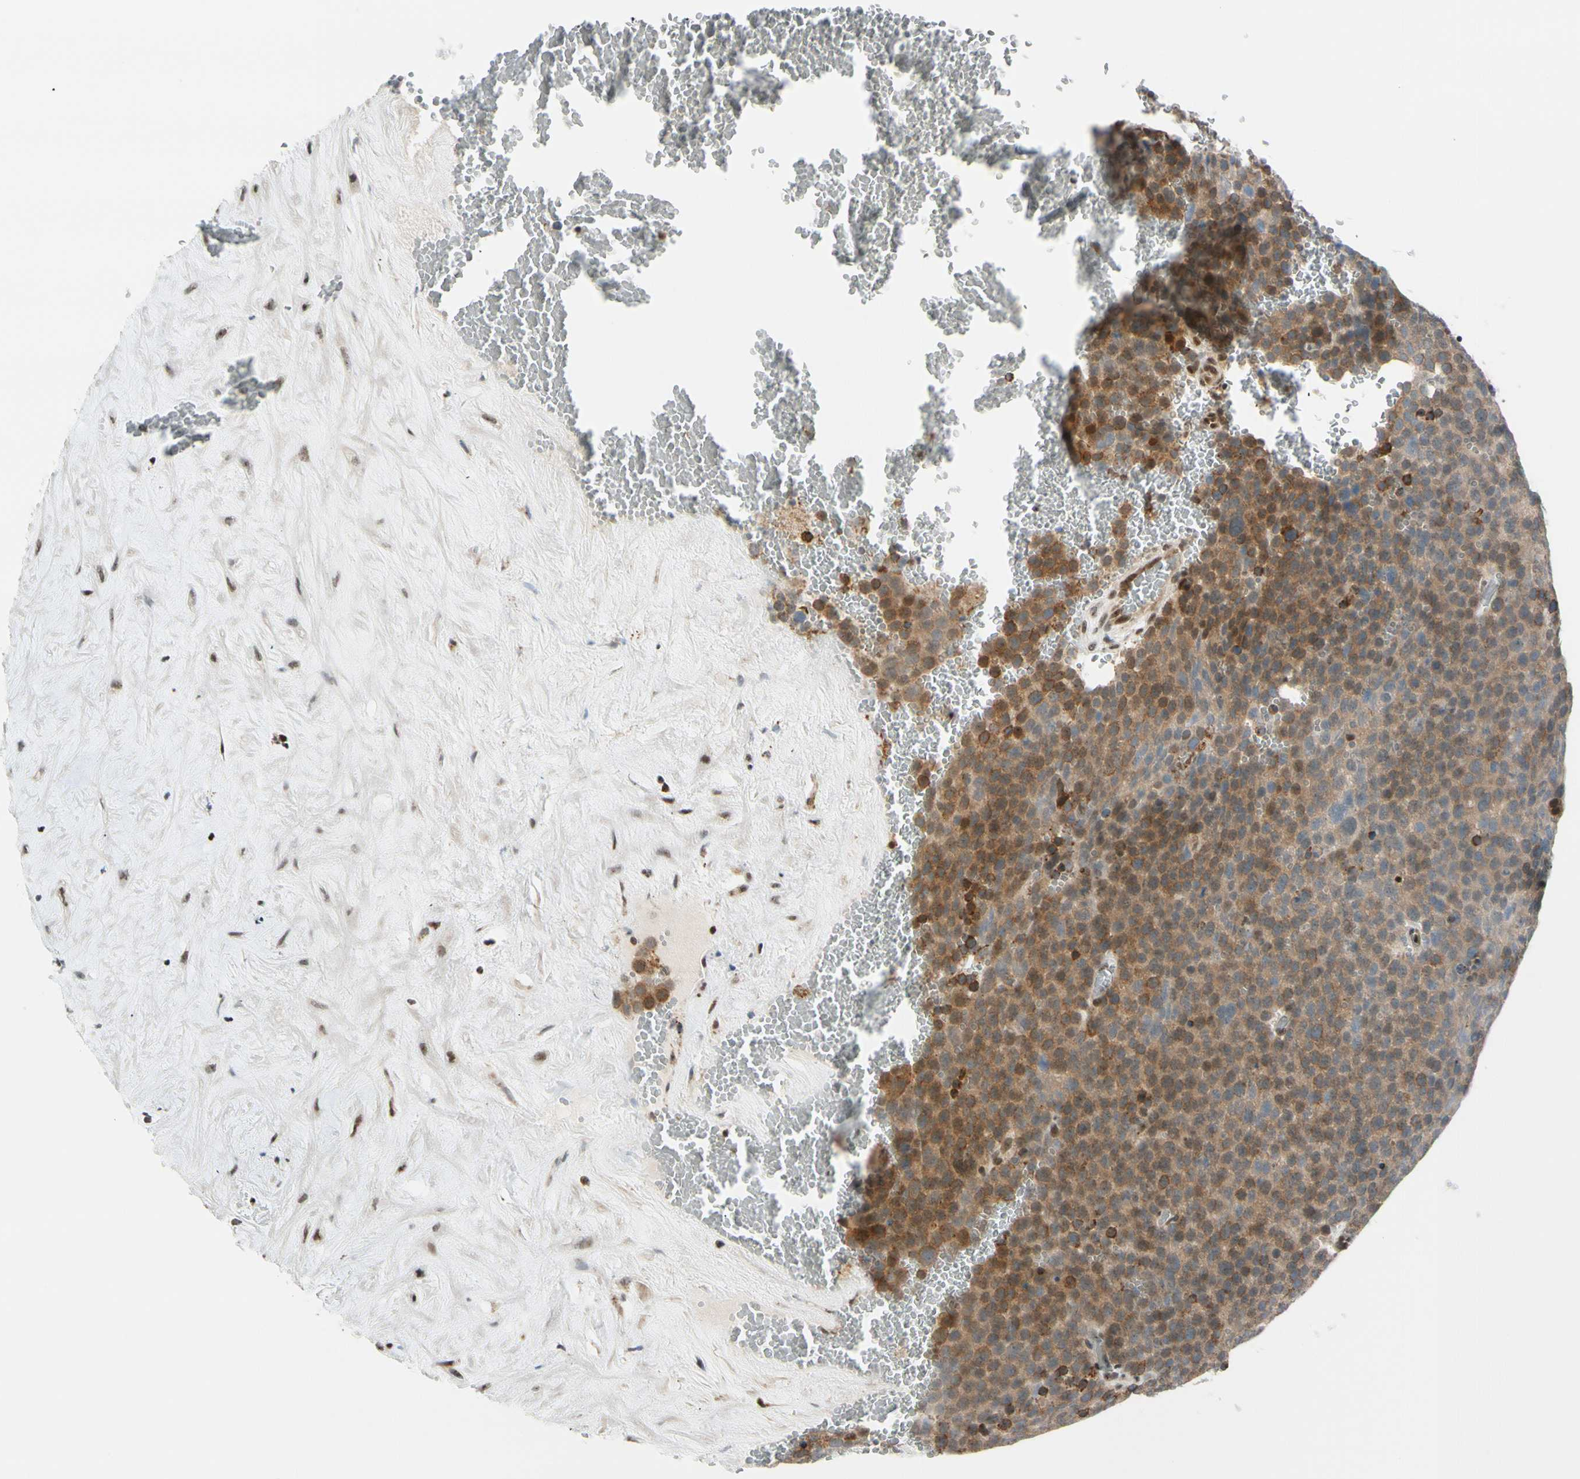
{"staining": {"intensity": "moderate", "quantity": ">75%", "location": "cytoplasmic/membranous"}, "tissue": "testis cancer", "cell_type": "Tumor cells", "image_type": "cancer", "snomed": [{"axis": "morphology", "description": "Seminoma, NOS"}, {"axis": "topography", "description": "Testis"}], "caption": "An immunohistochemistry histopathology image of neoplastic tissue is shown. Protein staining in brown shows moderate cytoplasmic/membranous positivity in testis cancer within tumor cells. Nuclei are stained in blue.", "gene": "DAXX", "patient": {"sex": "male", "age": 71}}